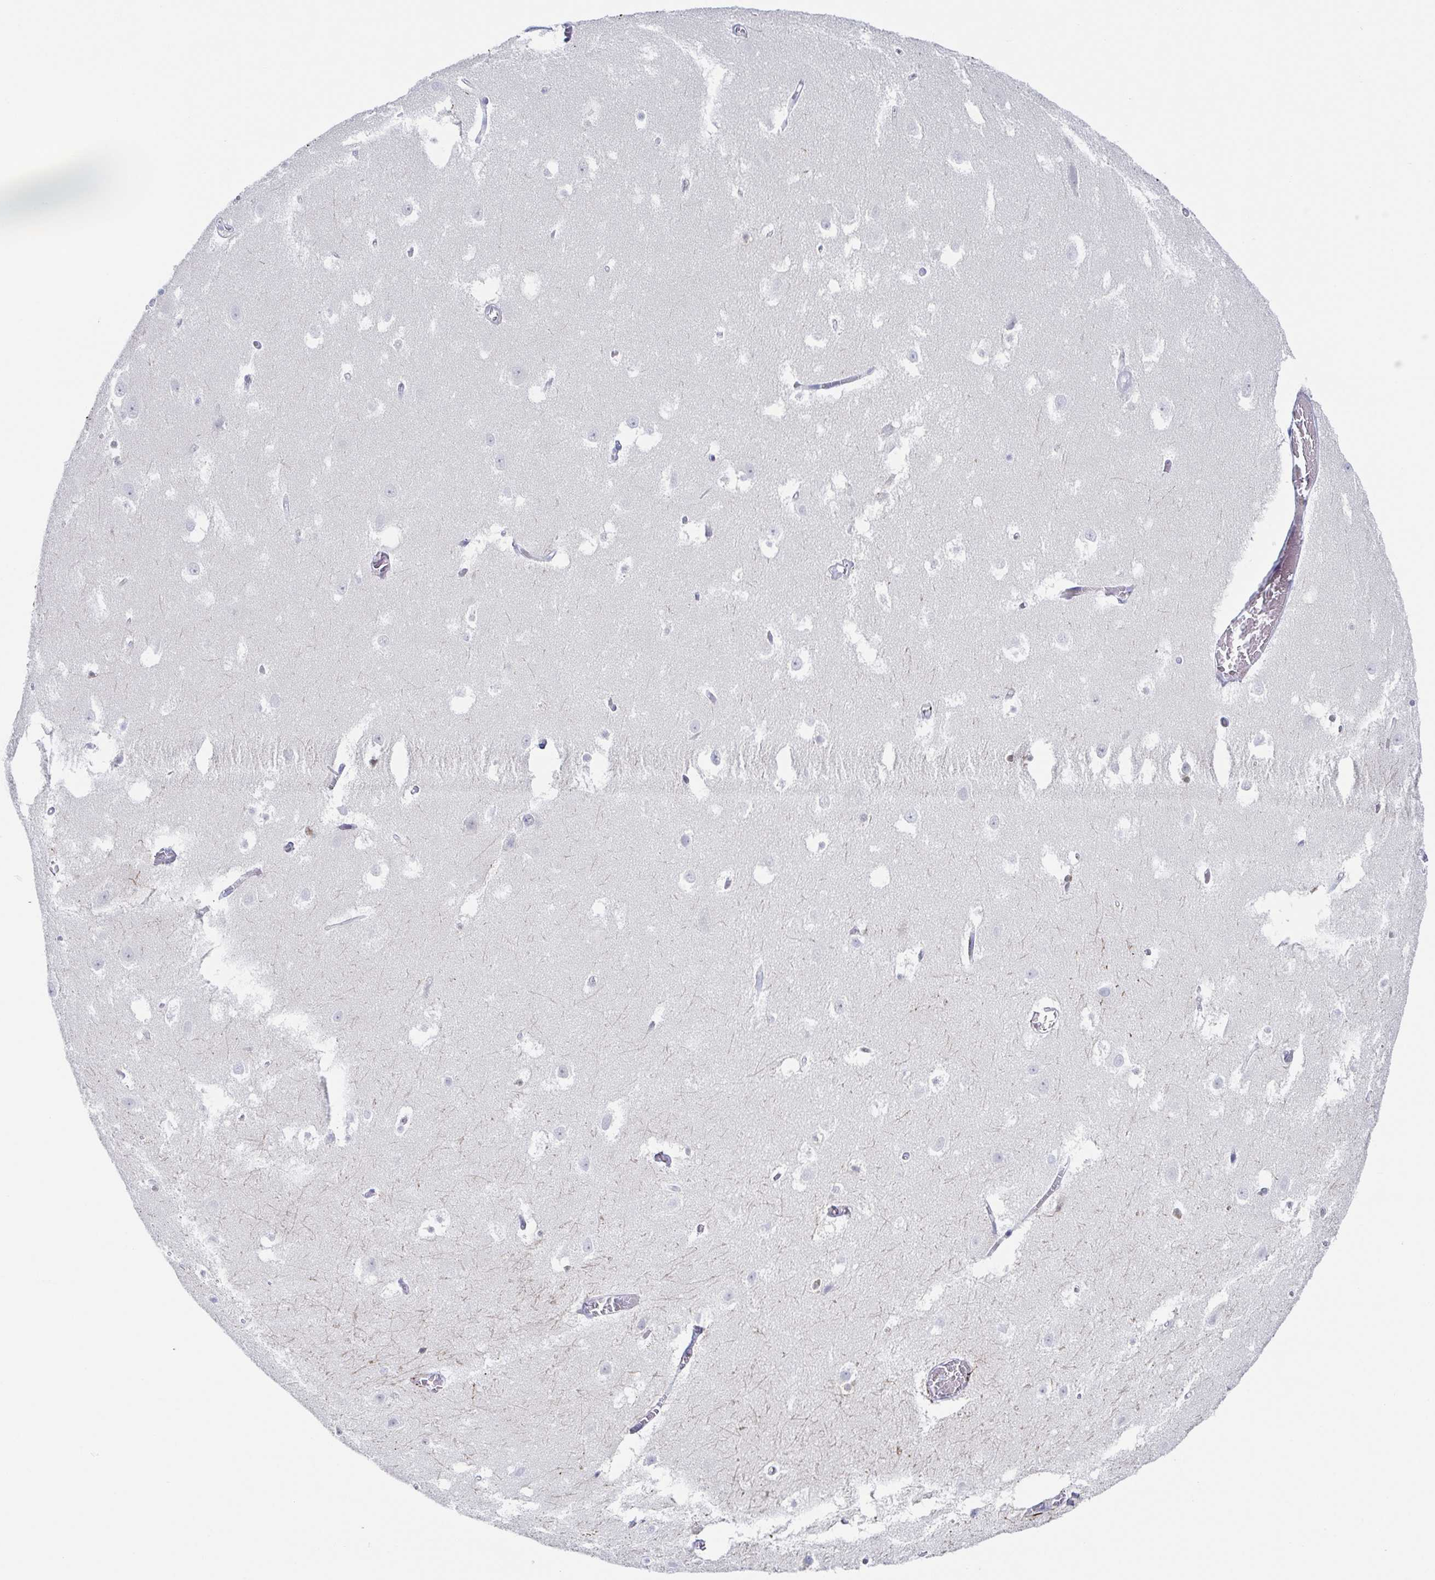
{"staining": {"intensity": "negative", "quantity": "none", "location": "none"}, "tissue": "hippocampus", "cell_type": "Glial cells", "image_type": "normal", "snomed": [{"axis": "morphology", "description": "Normal tissue, NOS"}, {"axis": "topography", "description": "Hippocampus"}], "caption": "Photomicrograph shows no protein positivity in glial cells of normal hippocampus.", "gene": "HTR2A", "patient": {"sex": "female", "age": 52}}